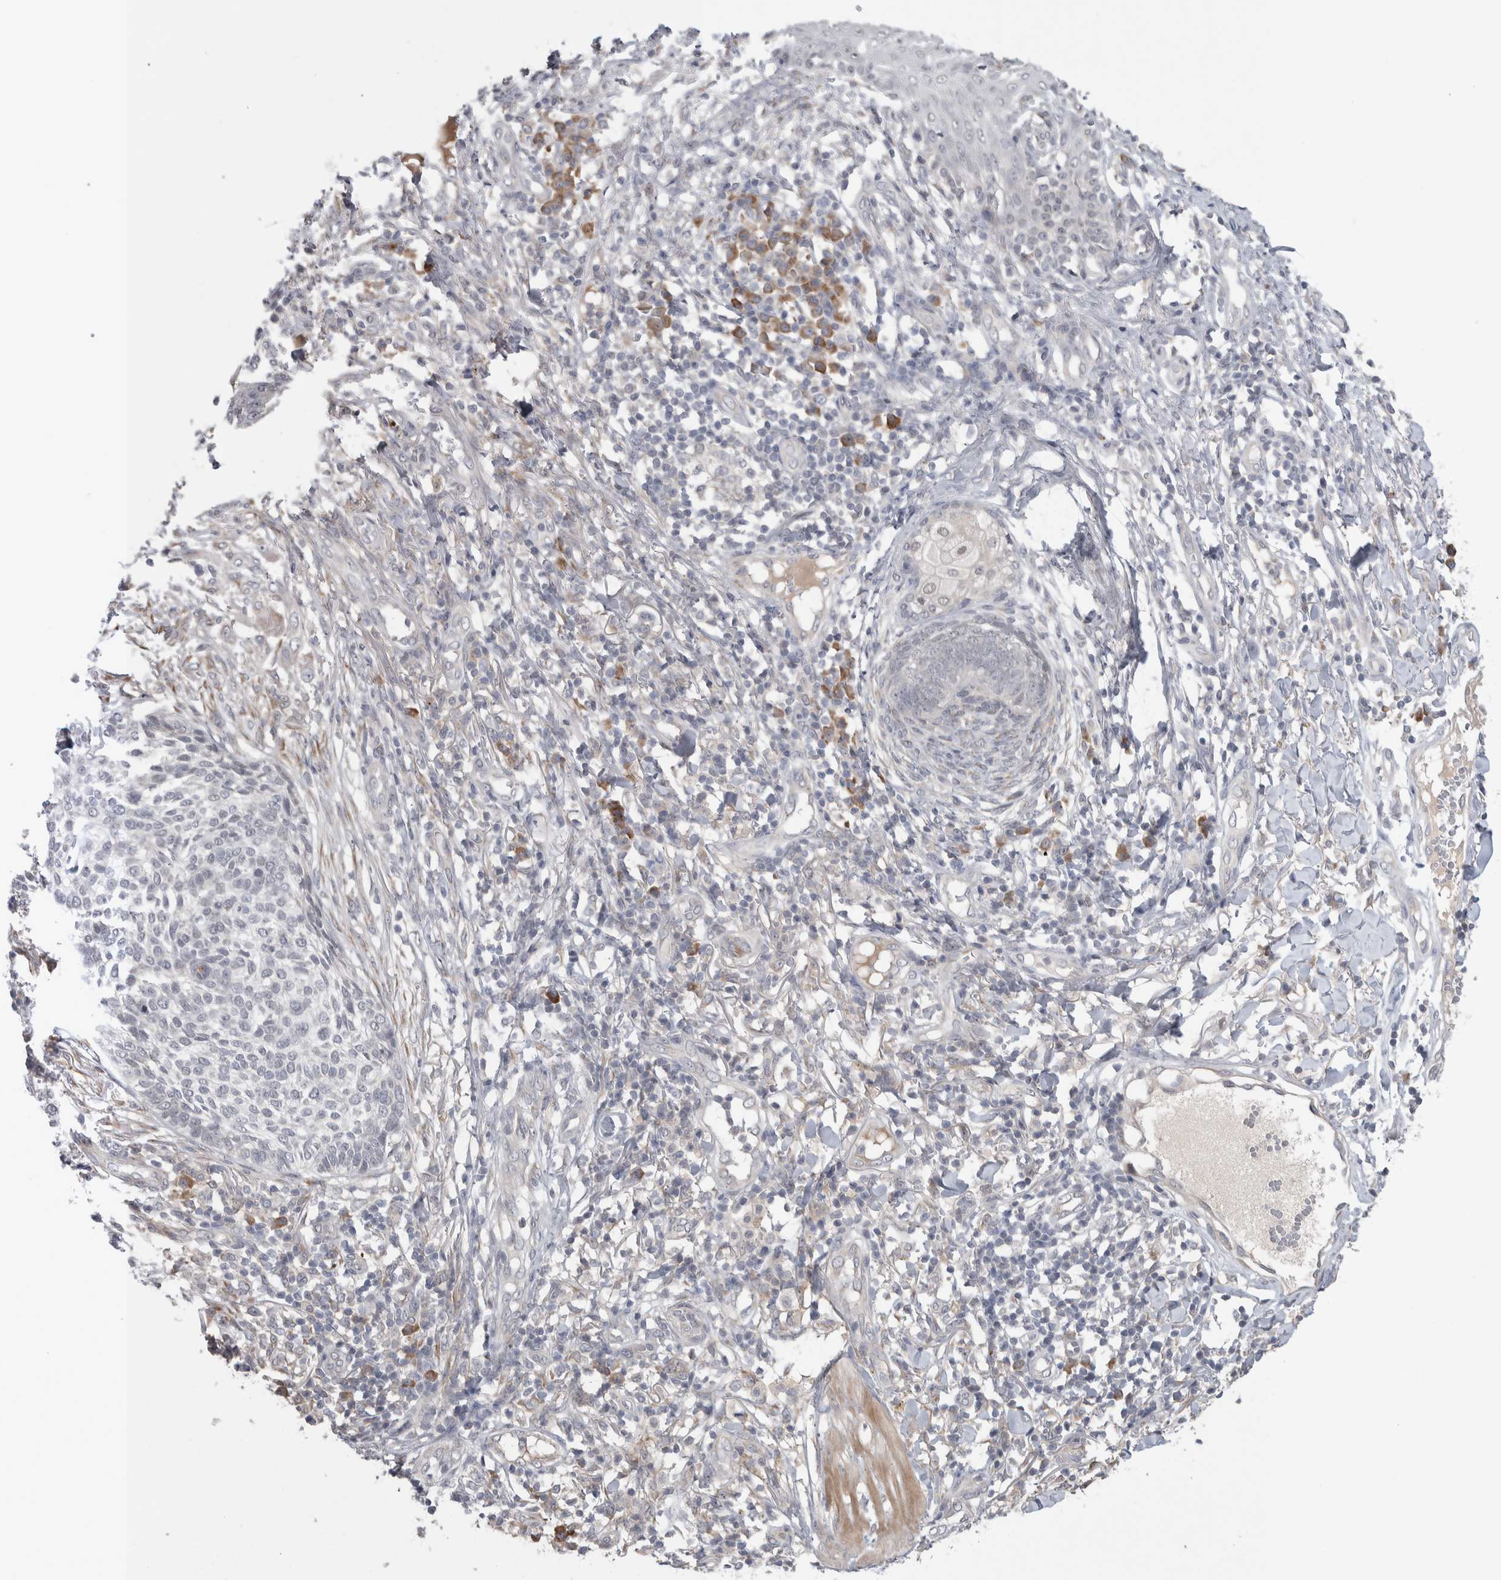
{"staining": {"intensity": "negative", "quantity": "none", "location": "none"}, "tissue": "skin cancer", "cell_type": "Tumor cells", "image_type": "cancer", "snomed": [{"axis": "morphology", "description": "Basal cell carcinoma"}, {"axis": "topography", "description": "Skin"}], "caption": "Immunohistochemistry (IHC) image of neoplastic tissue: human skin basal cell carcinoma stained with DAB (3,3'-diaminobenzidine) exhibits no significant protein staining in tumor cells.", "gene": "CUL2", "patient": {"sex": "female", "age": 64}}